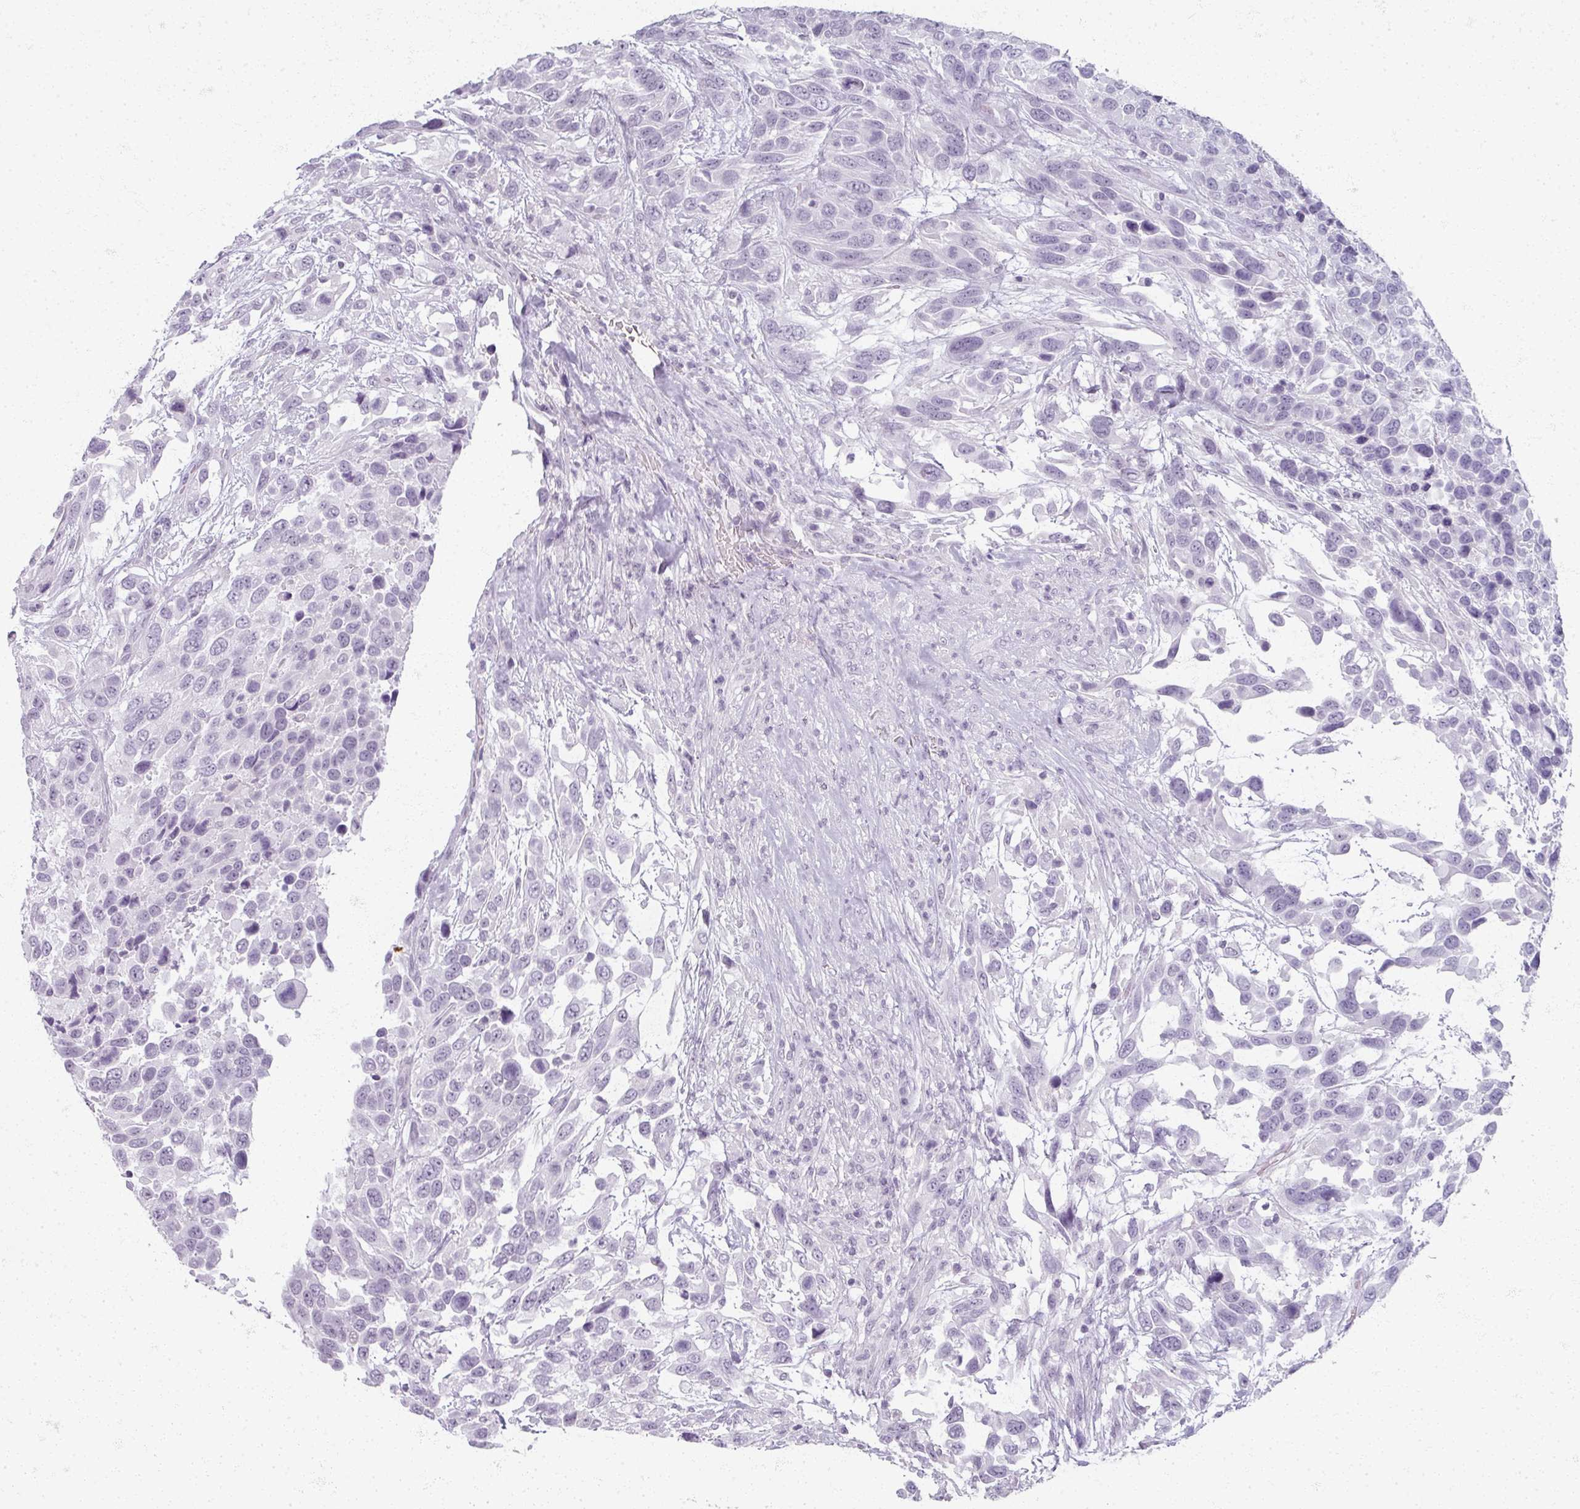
{"staining": {"intensity": "negative", "quantity": "none", "location": "none"}, "tissue": "urothelial cancer", "cell_type": "Tumor cells", "image_type": "cancer", "snomed": [{"axis": "morphology", "description": "Urothelial carcinoma, High grade"}, {"axis": "topography", "description": "Urinary bladder"}], "caption": "DAB (3,3'-diaminobenzidine) immunohistochemical staining of urothelial cancer displays no significant expression in tumor cells.", "gene": "RFPL2", "patient": {"sex": "female", "age": 70}}